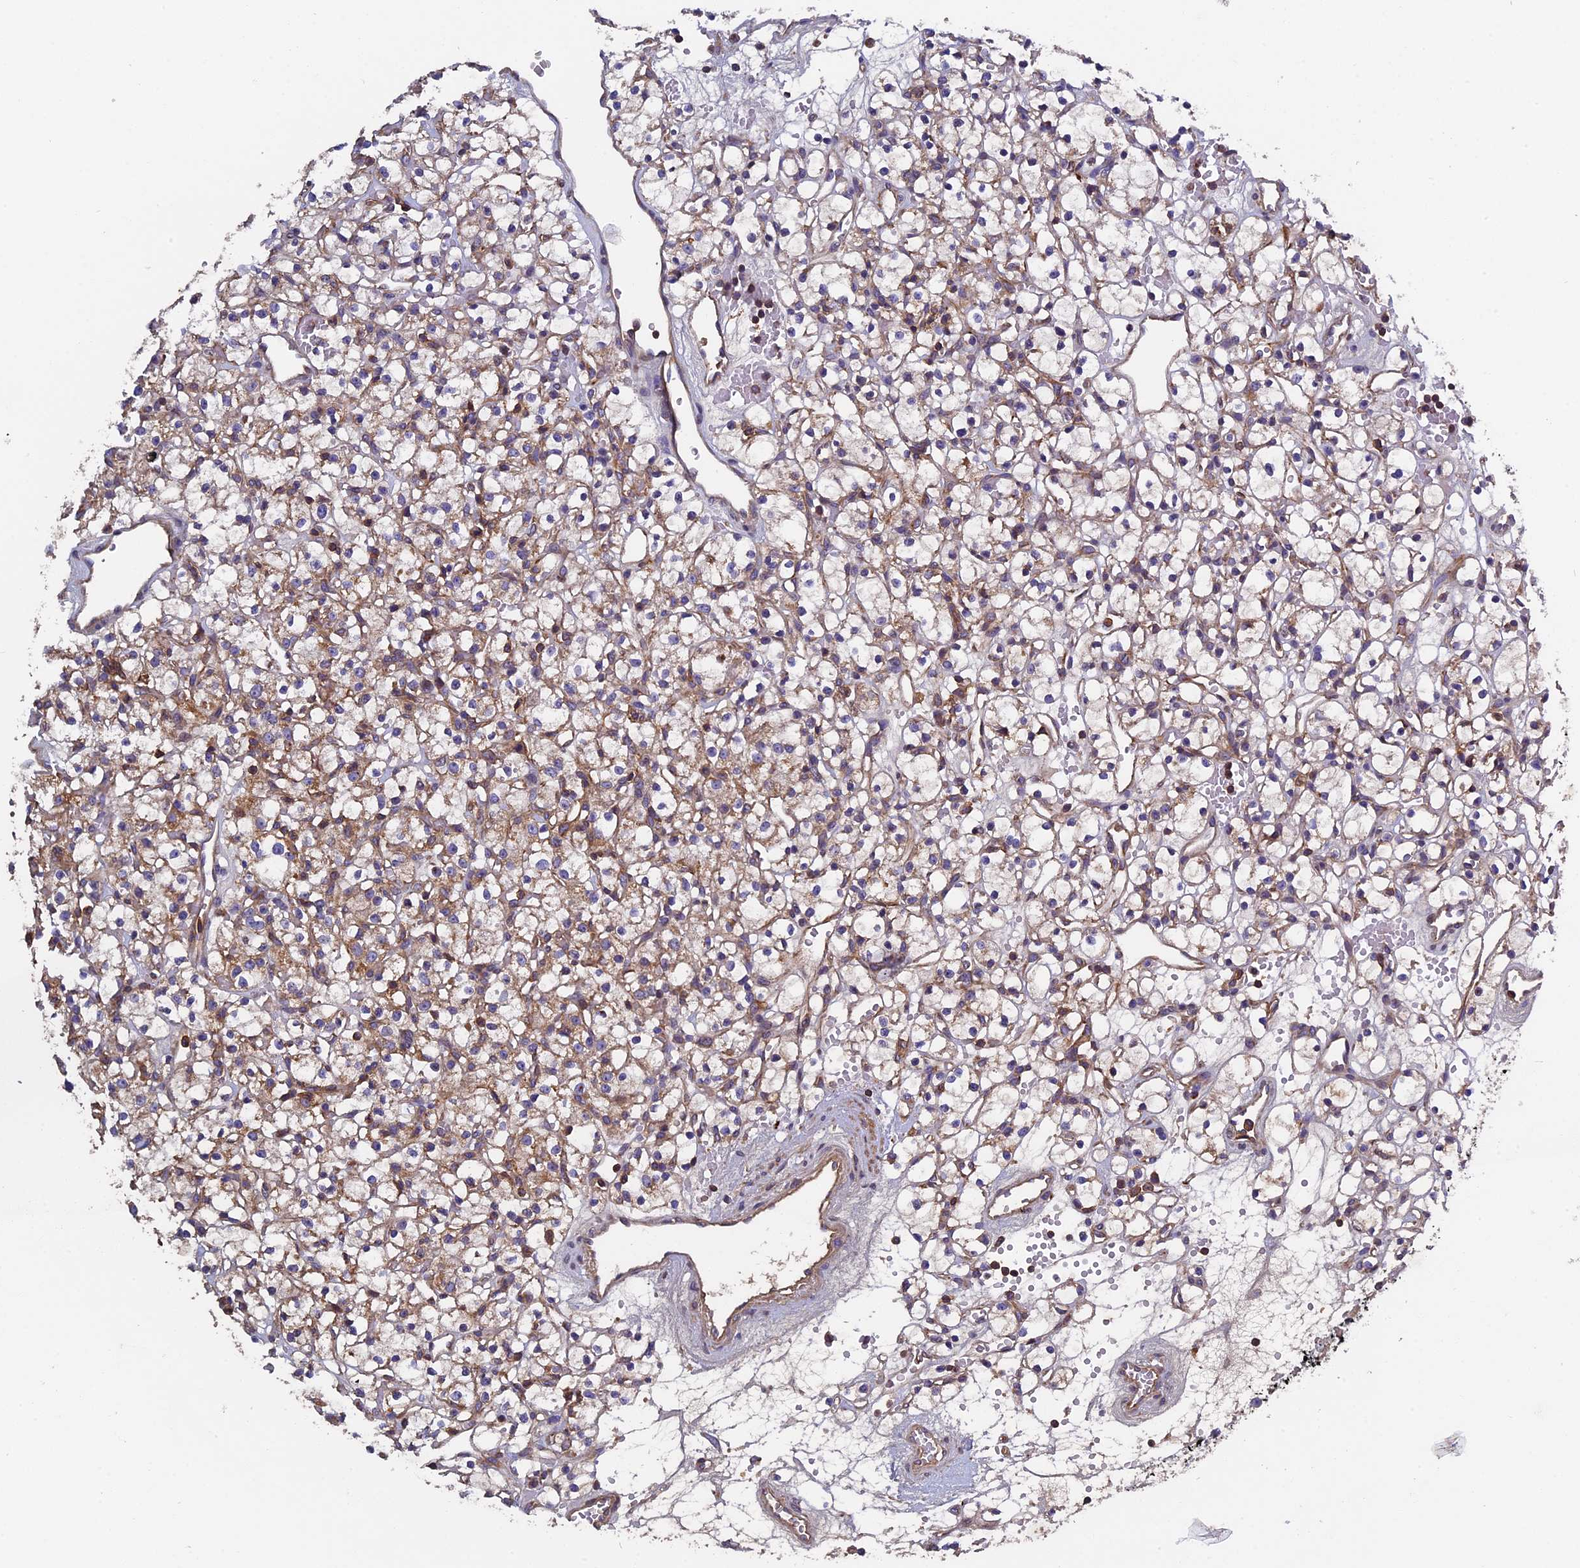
{"staining": {"intensity": "moderate", "quantity": "<25%", "location": "cytoplasmic/membranous"}, "tissue": "renal cancer", "cell_type": "Tumor cells", "image_type": "cancer", "snomed": [{"axis": "morphology", "description": "Adenocarcinoma, NOS"}, {"axis": "topography", "description": "Kidney"}], "caption": "This image reveals renal cancer (adenocarcinoma) stained with immunohistochemistry to label a protein in brown. The cytoplasmic/membranous of tumor cells show moderate positivity for the protein. Nuclei are counter-stained blue.", "gene": "CCDC153", "patient": {"sex": "female", "age": 59}}